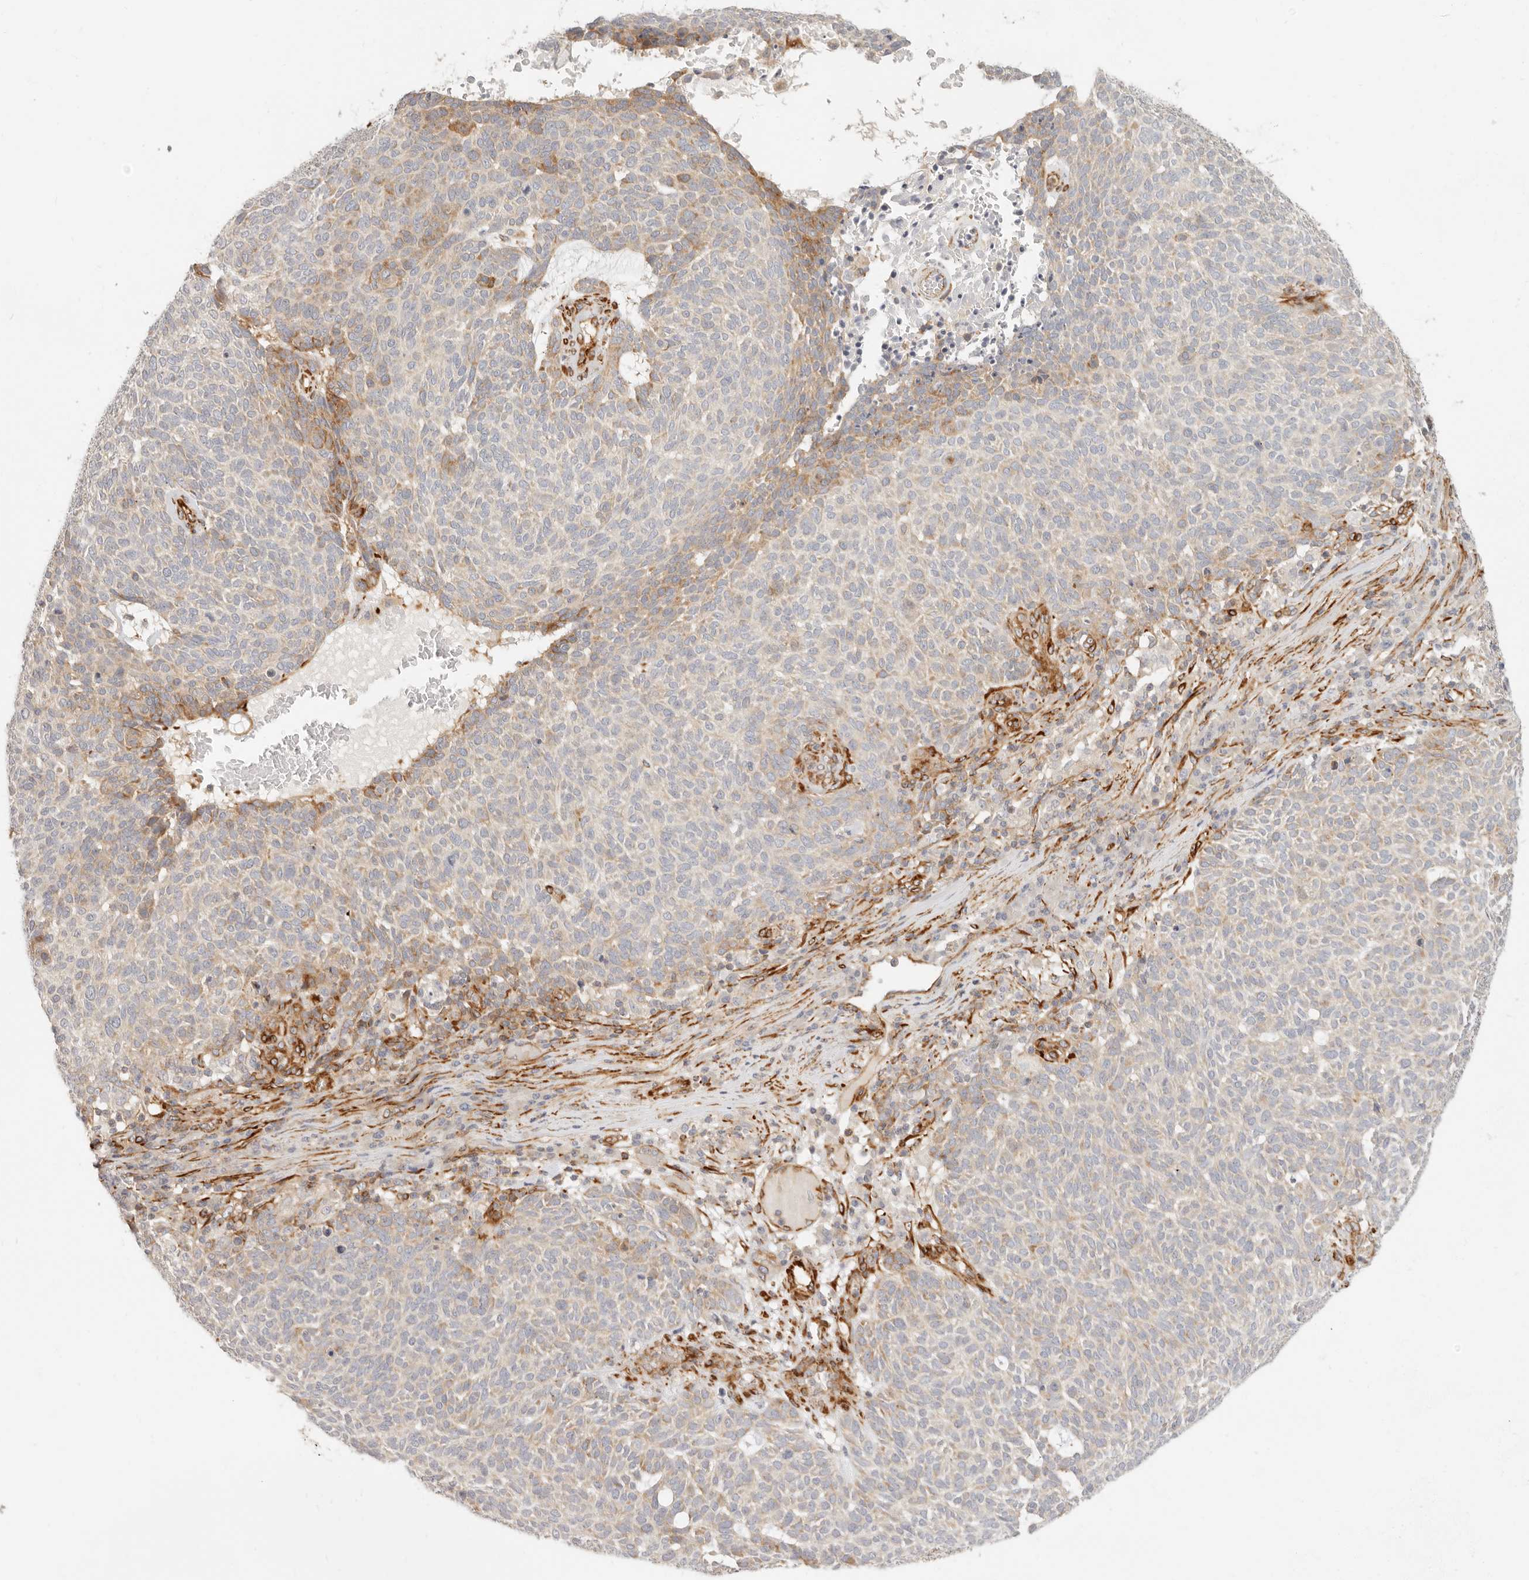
{"staining": {"intensity": "moderate", "quantity": "<25%", "location": "cytoplasmic/membranous"}, "tissue": "skin cancer", "cell_type": "Tumor cells", "image_type": "cancer", "snomed": [{"axis": "morphology", "description": "Squamous cell carcinoma, NOS"}, {"axis": "topography", "description": "Skin"}], "caption": "DAB immunohistochemical staining of skin cancer demonstrates moderate cytoplasmic/membranous protein expression in approximately <25% of tumor cells.", "gene": "SASS6", "patient": {"sex": "female", "age": 90}}